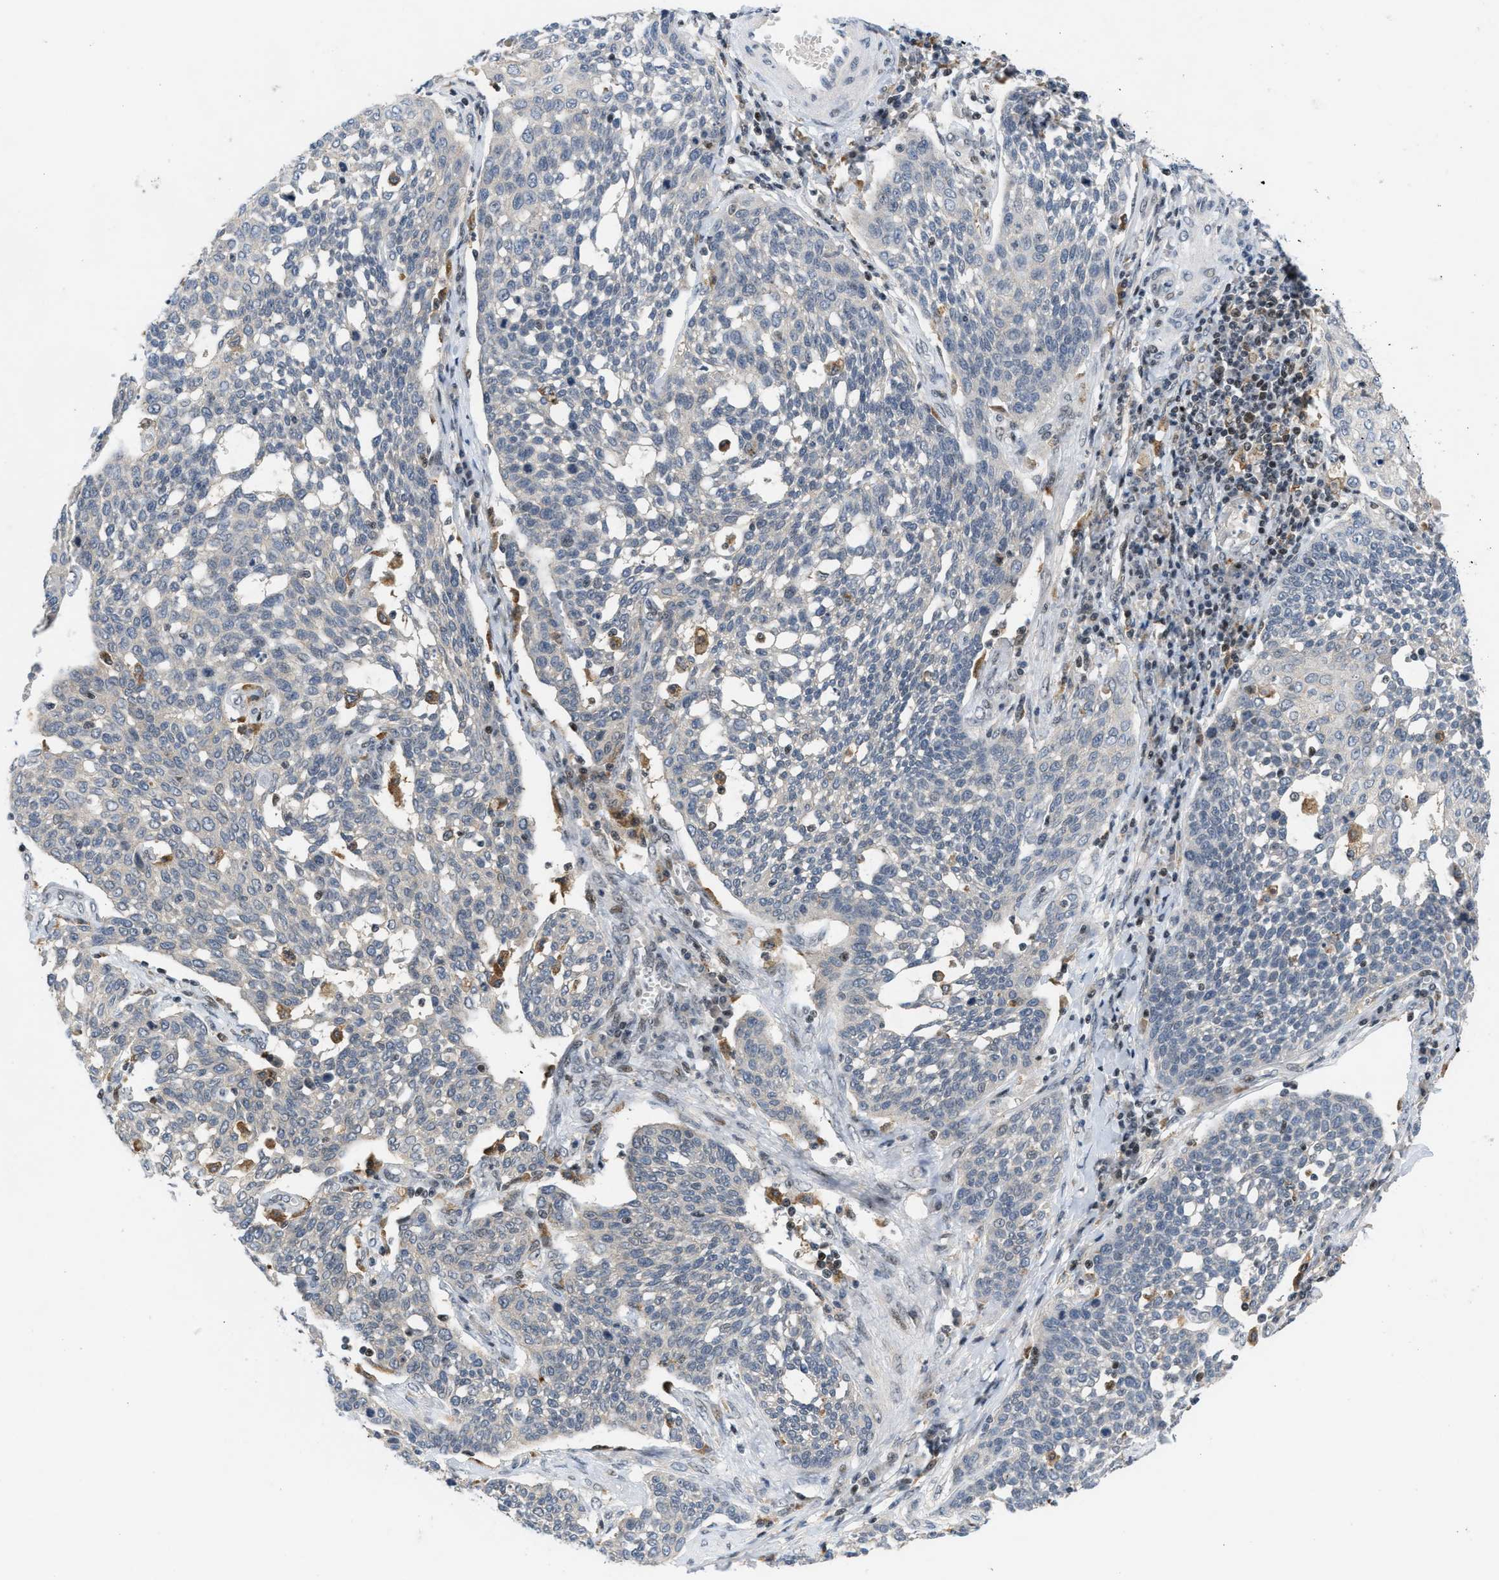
{"staining": {"intensity": "negative", "quantity": "none", "location": "none"}, "tissue": "cervical cancer", "cell_type": "Tumor cells", "image_type": "cancer", "snomed": [{"axis": "morphology", "description": "Squamous cell carcinoma, NOS"}, {"axis": "topography", "description": "Cervix"}], "caption": "Tumor cells show no significant protein staining in cervical cancer.", "gene": "ING1", "patient": {"sex": "female", "age": 34}}